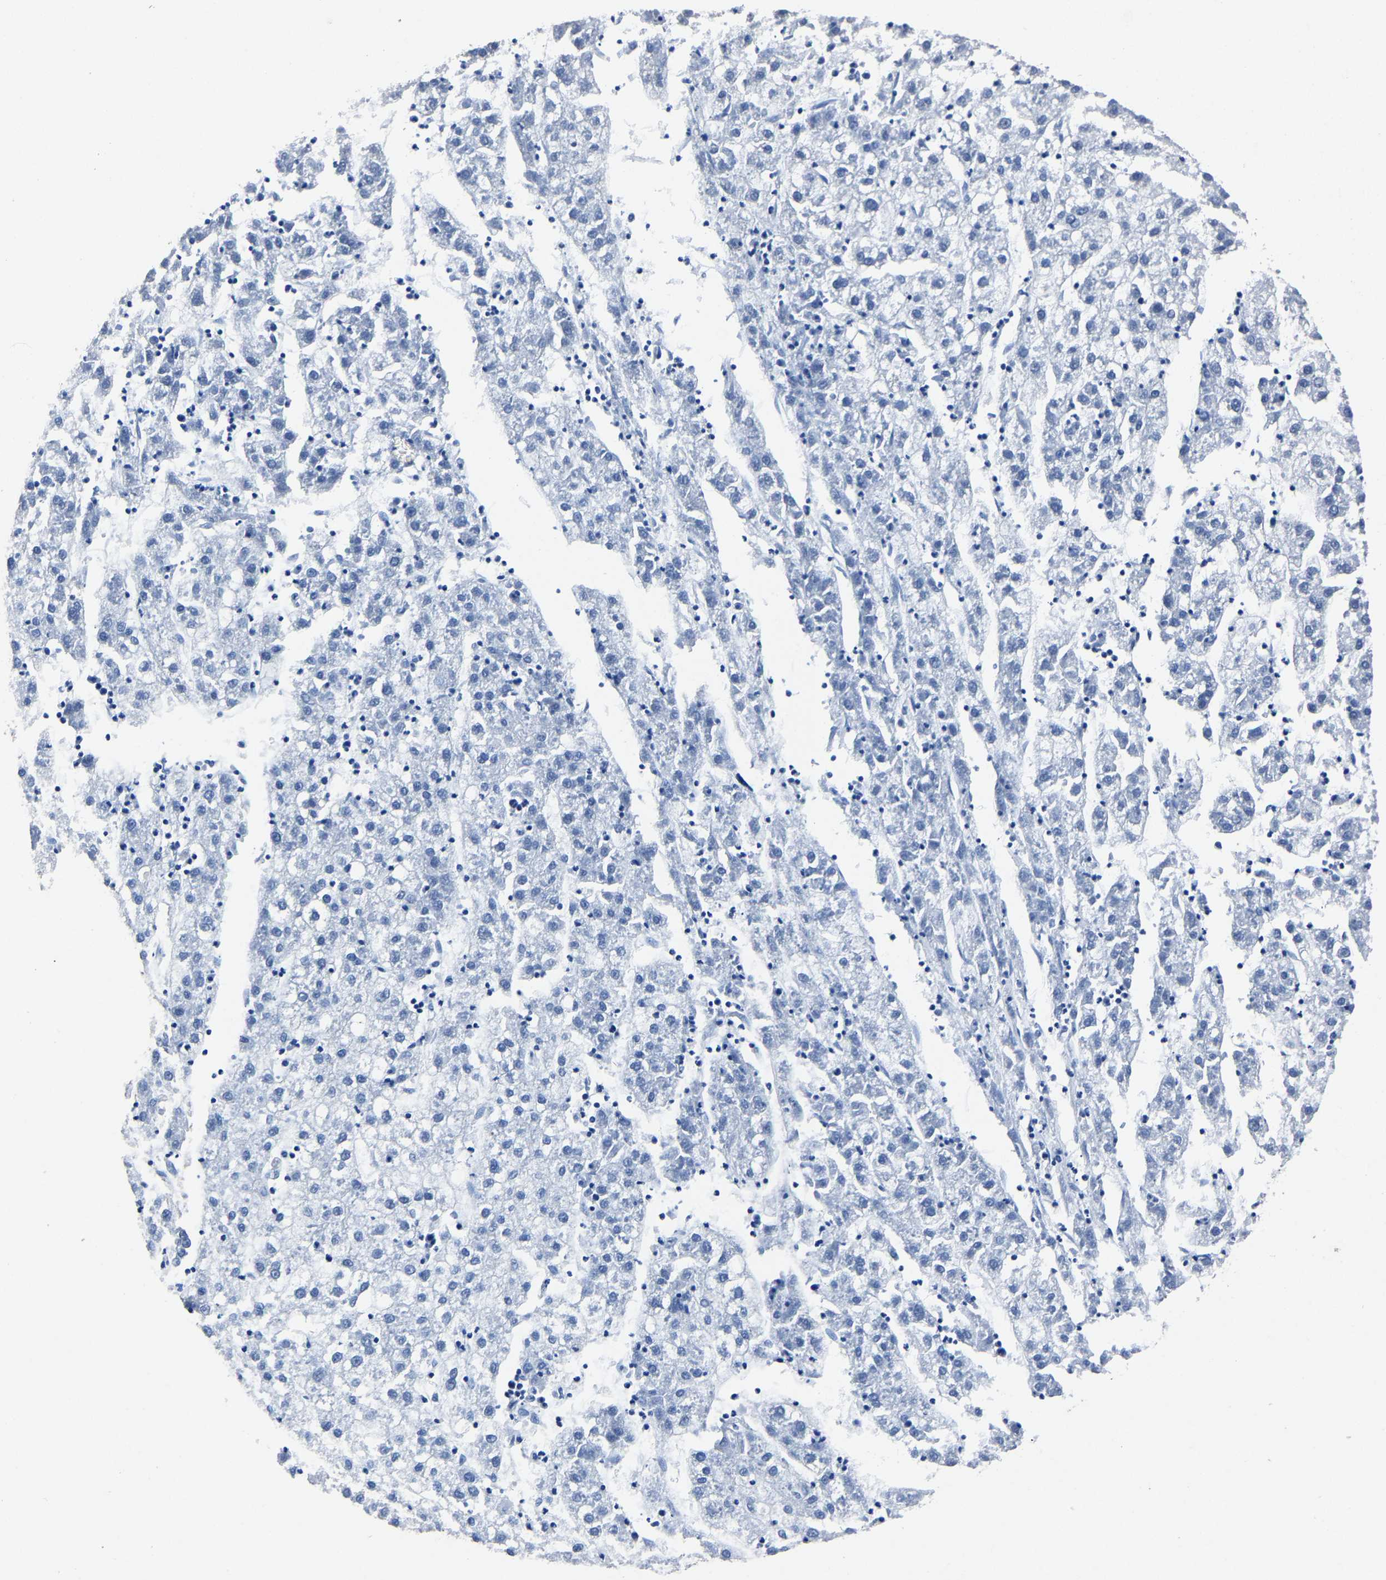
{"staining": {"intensity": "negative", "quantity": "none", "location": "none"}, "tissue": "liver cancer", "cell_type": "Tumor cells", "image_type": "cancer", "snomed": [{"axis": "morphology", "description": "Carcinoma, Hepatocellular, NOS"}, {"axis": "topography", "description": "Liver"}], "caption": "Immunohistochemistry (IHC) of liver hepatocellular carcinoma reveals no staining in tumor cells. (DAB (3,3'-diaminobenzidine) immunohistochemistry (IHC), high magnification).", "gene": "RBM45", "patient": {"sex": "male", "age": 72}}